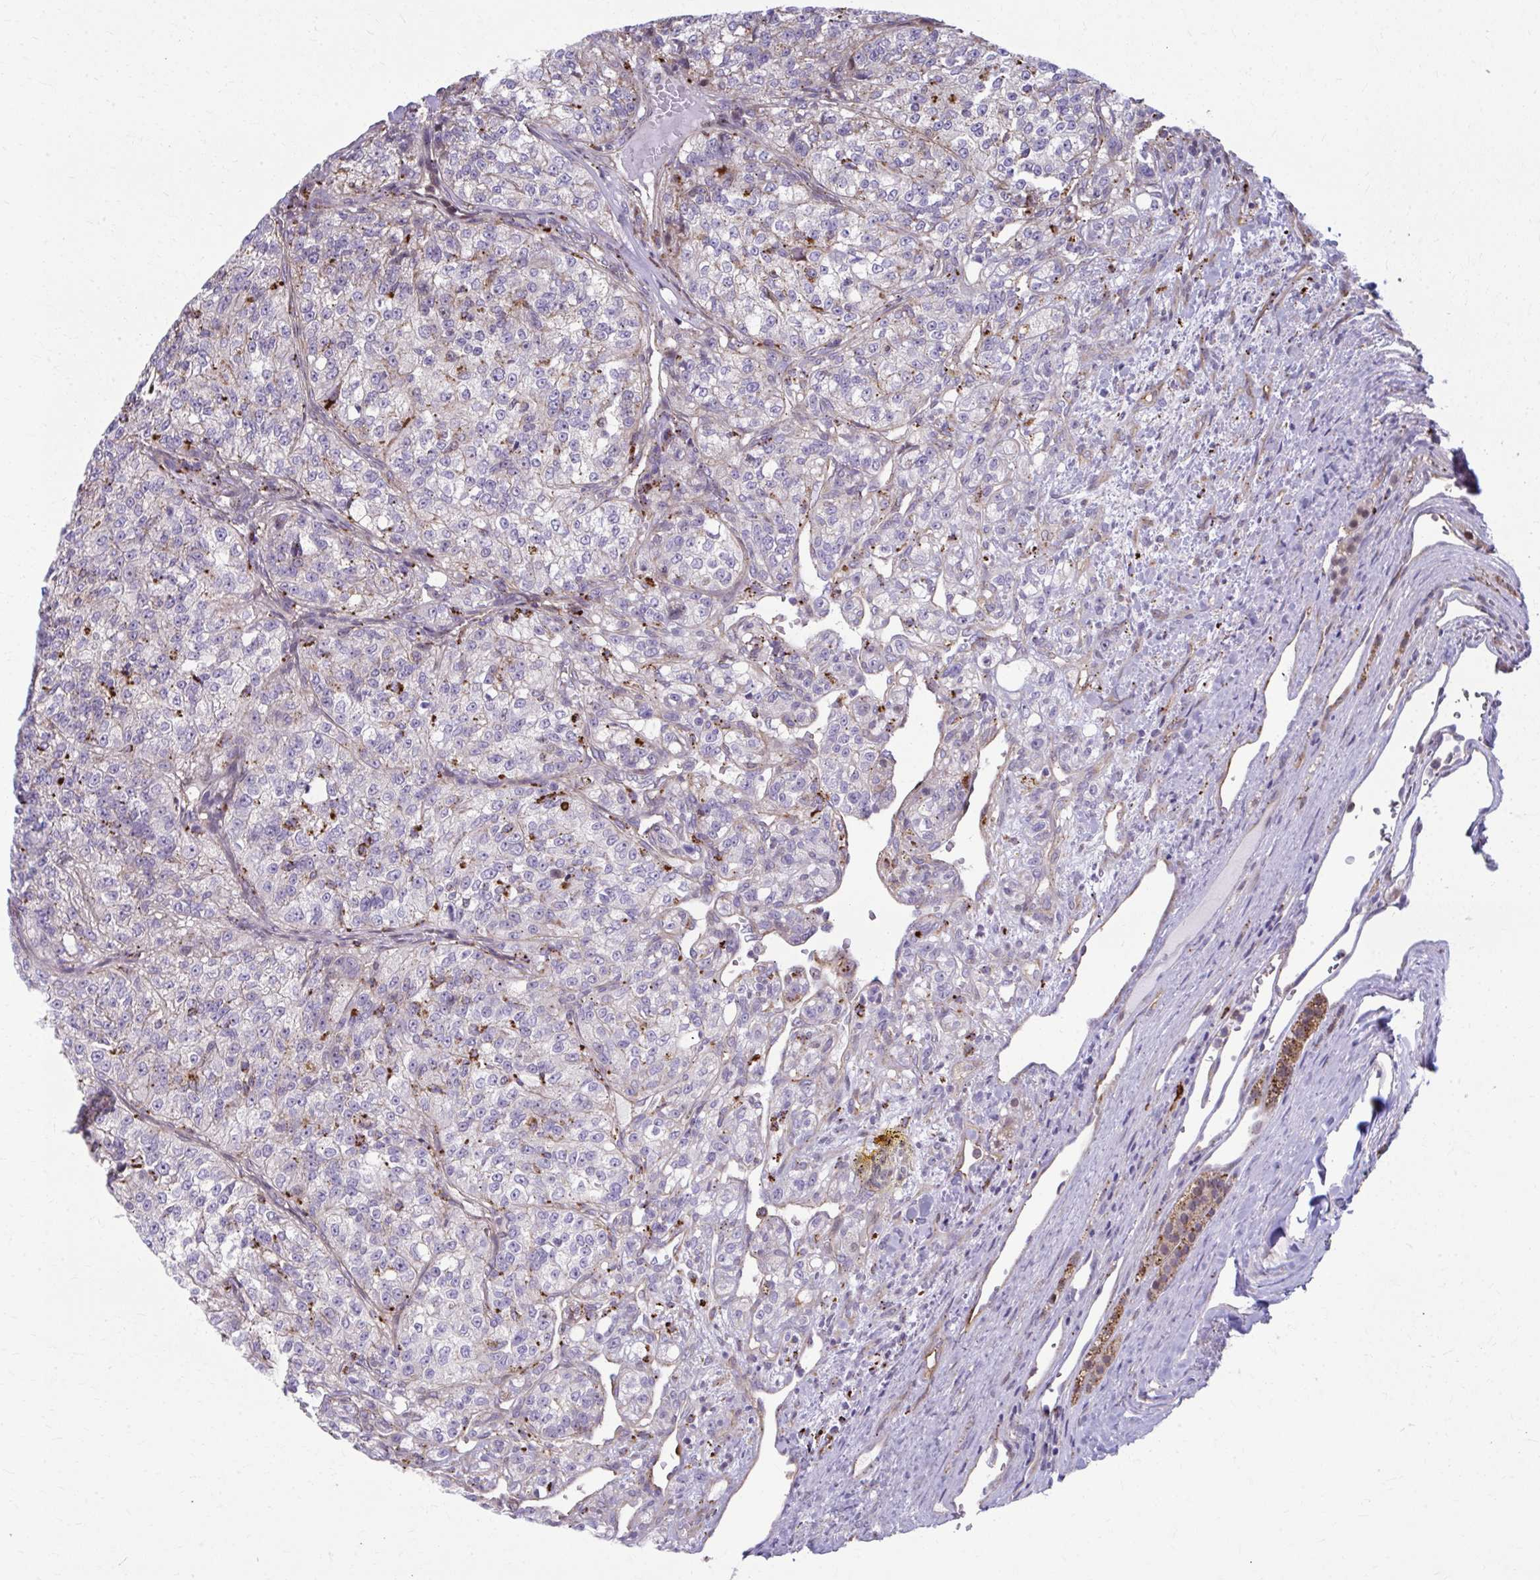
{"staining": {"intensity": "moderate", "quantity": "<25%", "location": "cytoplasmic/membranous"}, "tissue": "renal cancer", "cell_type": "Tumor cells", "image_type": "cancer", "snomed": [{"axis": "morphology", "description": "Adenocarcinoma, NOS"}, {"axis": "topography", "description": "Kidney"}], "caption": "Immunohistochemistry (IHC) of adenocarcinoma (renal) demonstrates low levels of moderate cytoplasmic/membranous positivity in approximately <25% of tumor cells. The protein is stained brown, and the nuclei are stained in blue (DAB IHC with brightfield microscopy, high magnification).", "gene": "LRRC4B", "patient": {"sex": "female", "age": 63}}